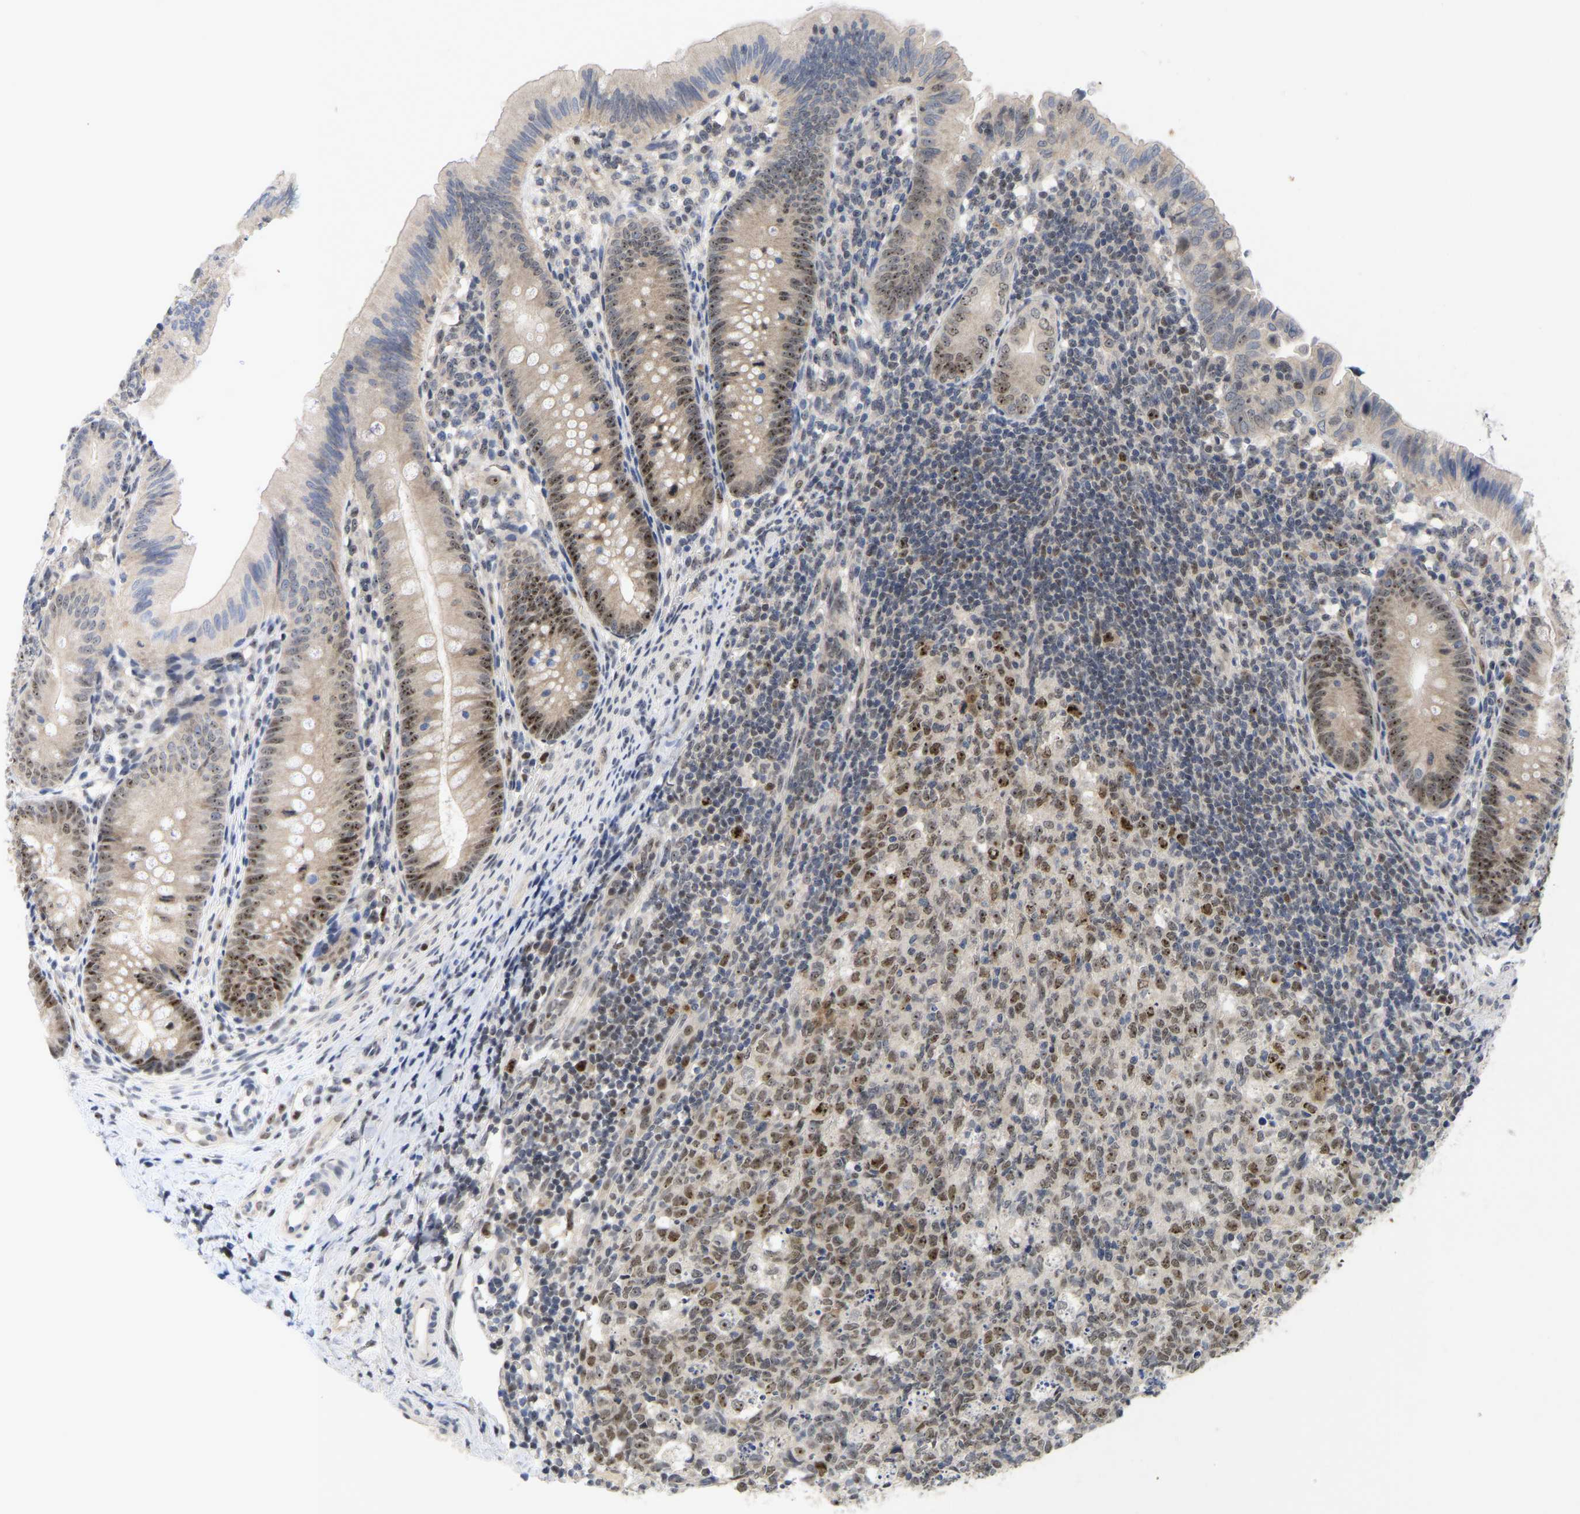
{"staining": {"intensity": "moderate", "quantity": "25%-75%", "location": "nuclear"}, "tissue": "appendix", "cell_type": "Glandular cells", "image_type": "normal", "snomed": [{"axis": "morphology", "description": "Normal tissue, NOS"}, {"axis": "topography", "description": "Appendix"}], "caption": "A high-resolution photomicrograph shows immunohistochemistry staining of benign appendix, which exhibits moderate nuclear positivity in approximately 25%-75% of glandular cells. Nuclei are stained in blue.", "gene": "NLE1", "patient": {"sex": "male", "age": 1}}